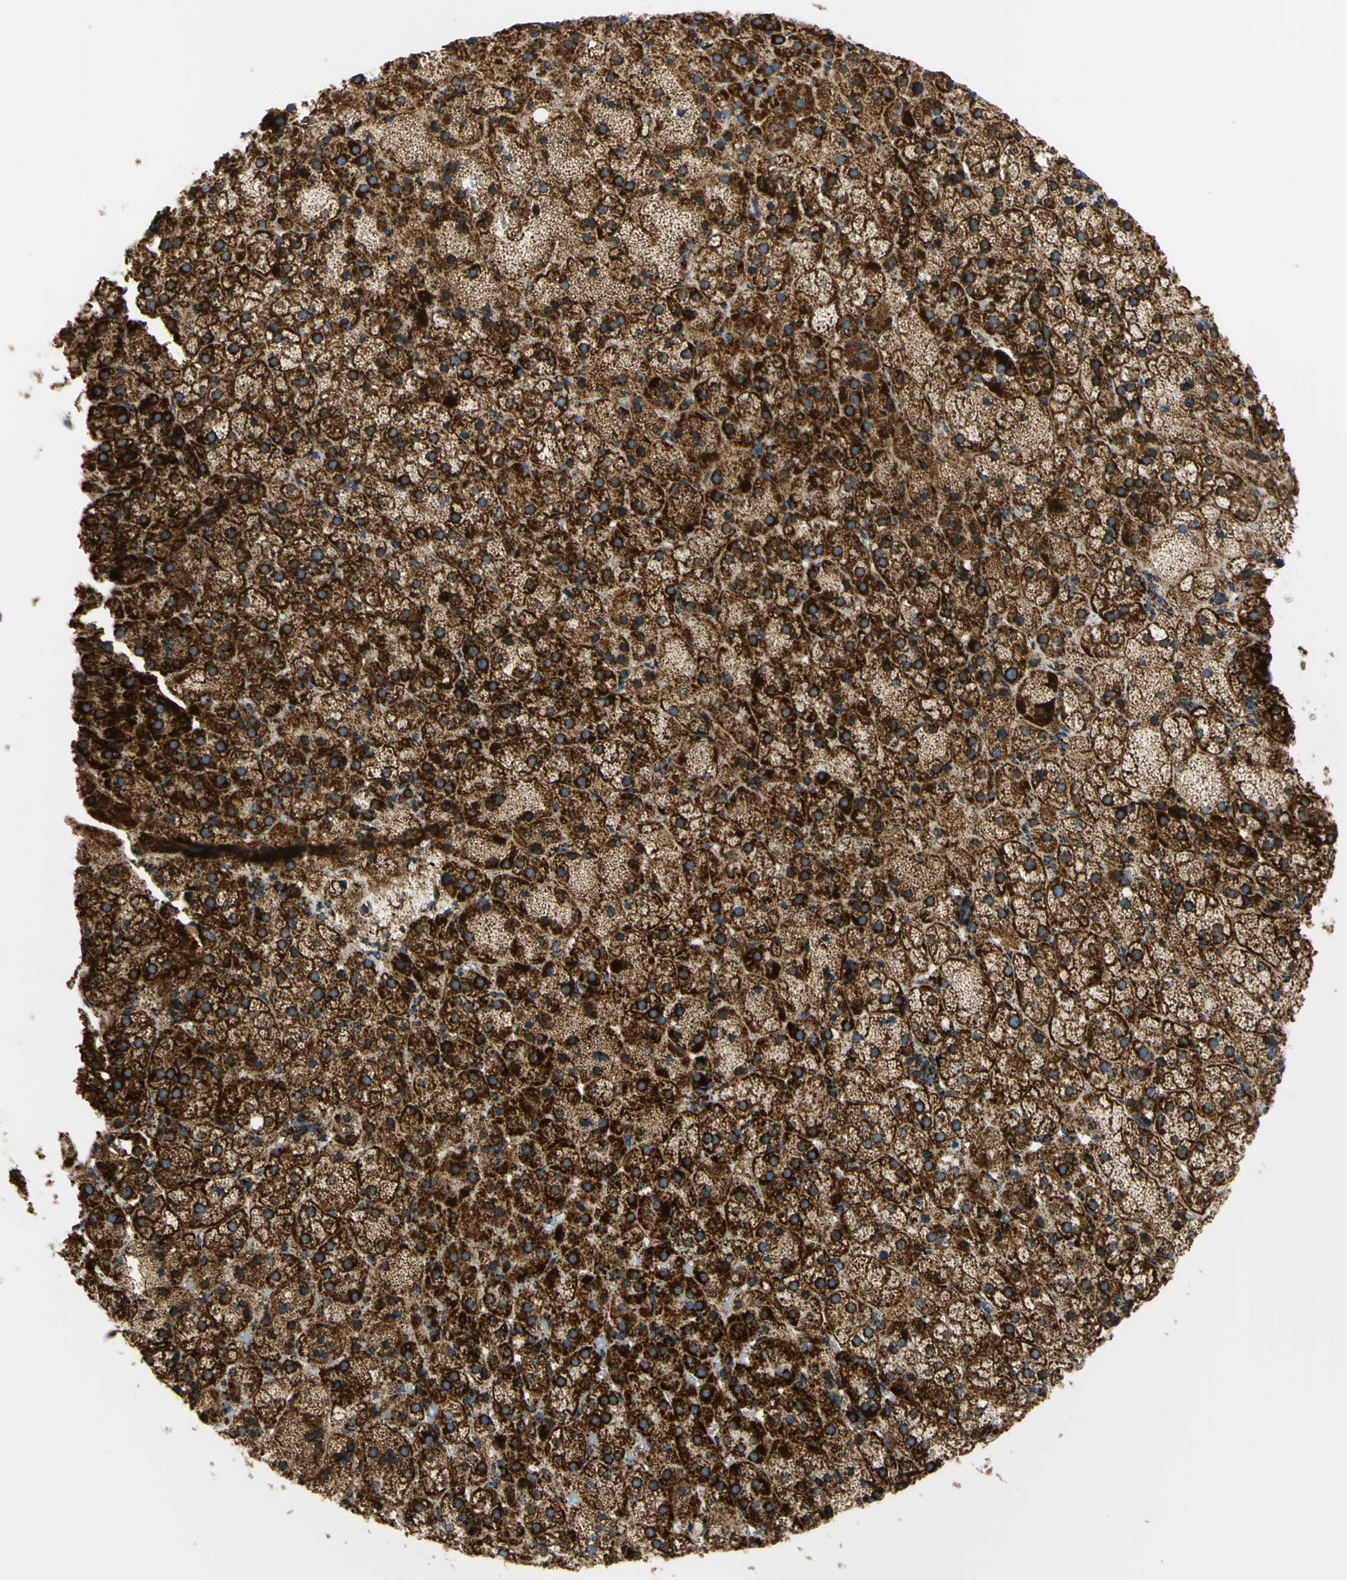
{"staining": {"intensity": "strong", "quantity": ">75%", "location": "cytoplasmic/membranous"}, "tissue": "adrenal gland", "cell_type": "Glandular cells", "image_type": "normal", "snomed": [{"axis": "morphology", "description": "Normal tissue, NOS"}, {"axis": "topography", "description": "Adrenal gland"}], "caption": "An IHC histopathology image of benign tissue is shown. Protein staining in brown shows strong cytoplasmic/membranous positivity in adrenal gland within glandular cells. The protein of interest is shown in brown color, while the nuclei are stained blue.", "gene": "MAVS", "patient": {"sex": "female", "age": 57}}